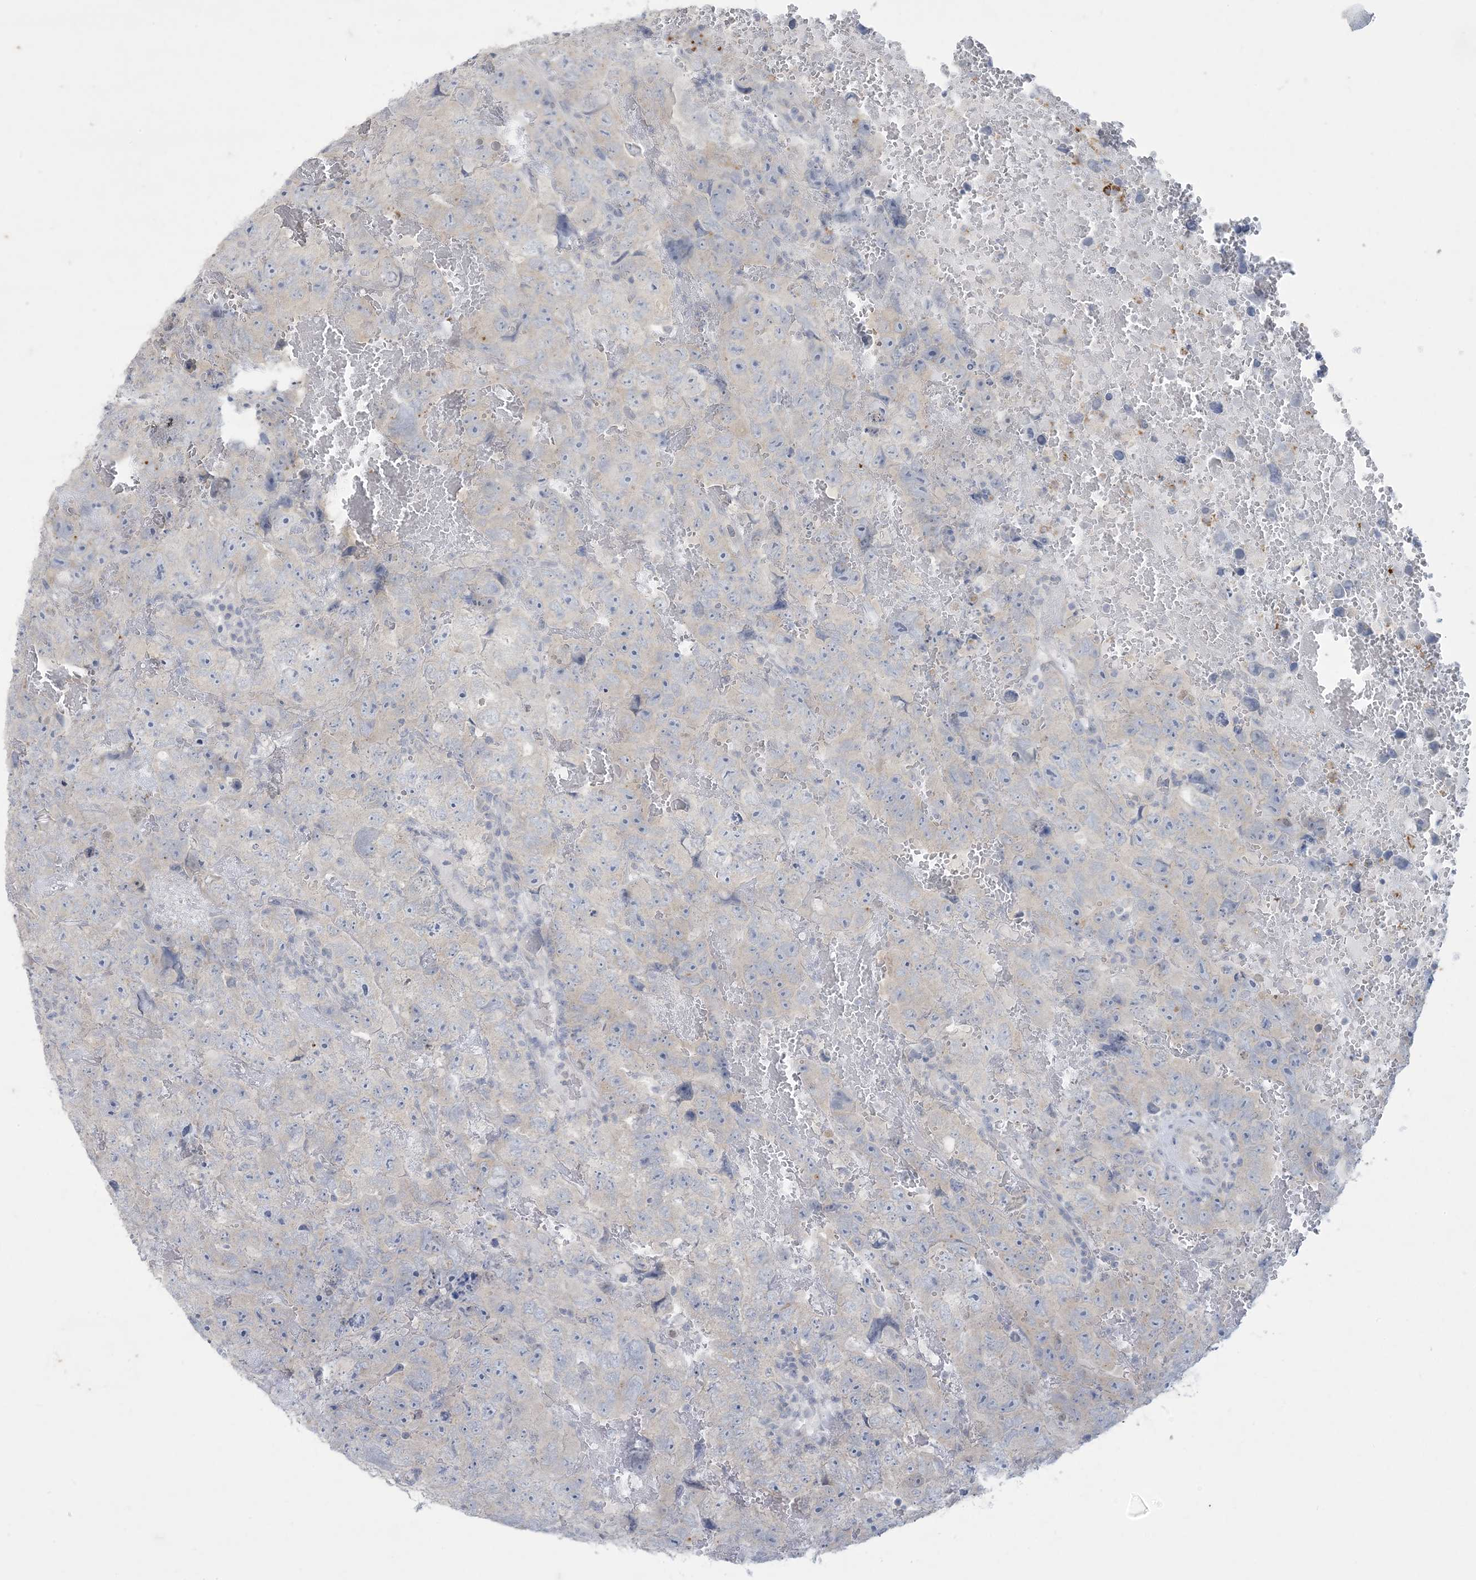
{"staining": {"intensity": "negative", "quantity": "none", "location": "none"}, "tissue": "testis cancer", "cell_type": "Tumor cells", "image_type": "cancer", "snomed": [{"axis": "morphology", "description": "Carcinoma, Embryonal, NOS"}, {"axis": "topography", "description": "Testis"}], "caption": "Immunohistochemistry histopathology image of neoplastic tissue: human embryonal carcinoma (testis) stained with DAB (3,3'-diaminobenzidine) exhibits no significant protein expression in tumor cells.", "gene": "KIF3A", "patient": {"sex": "male", "age": 45}}